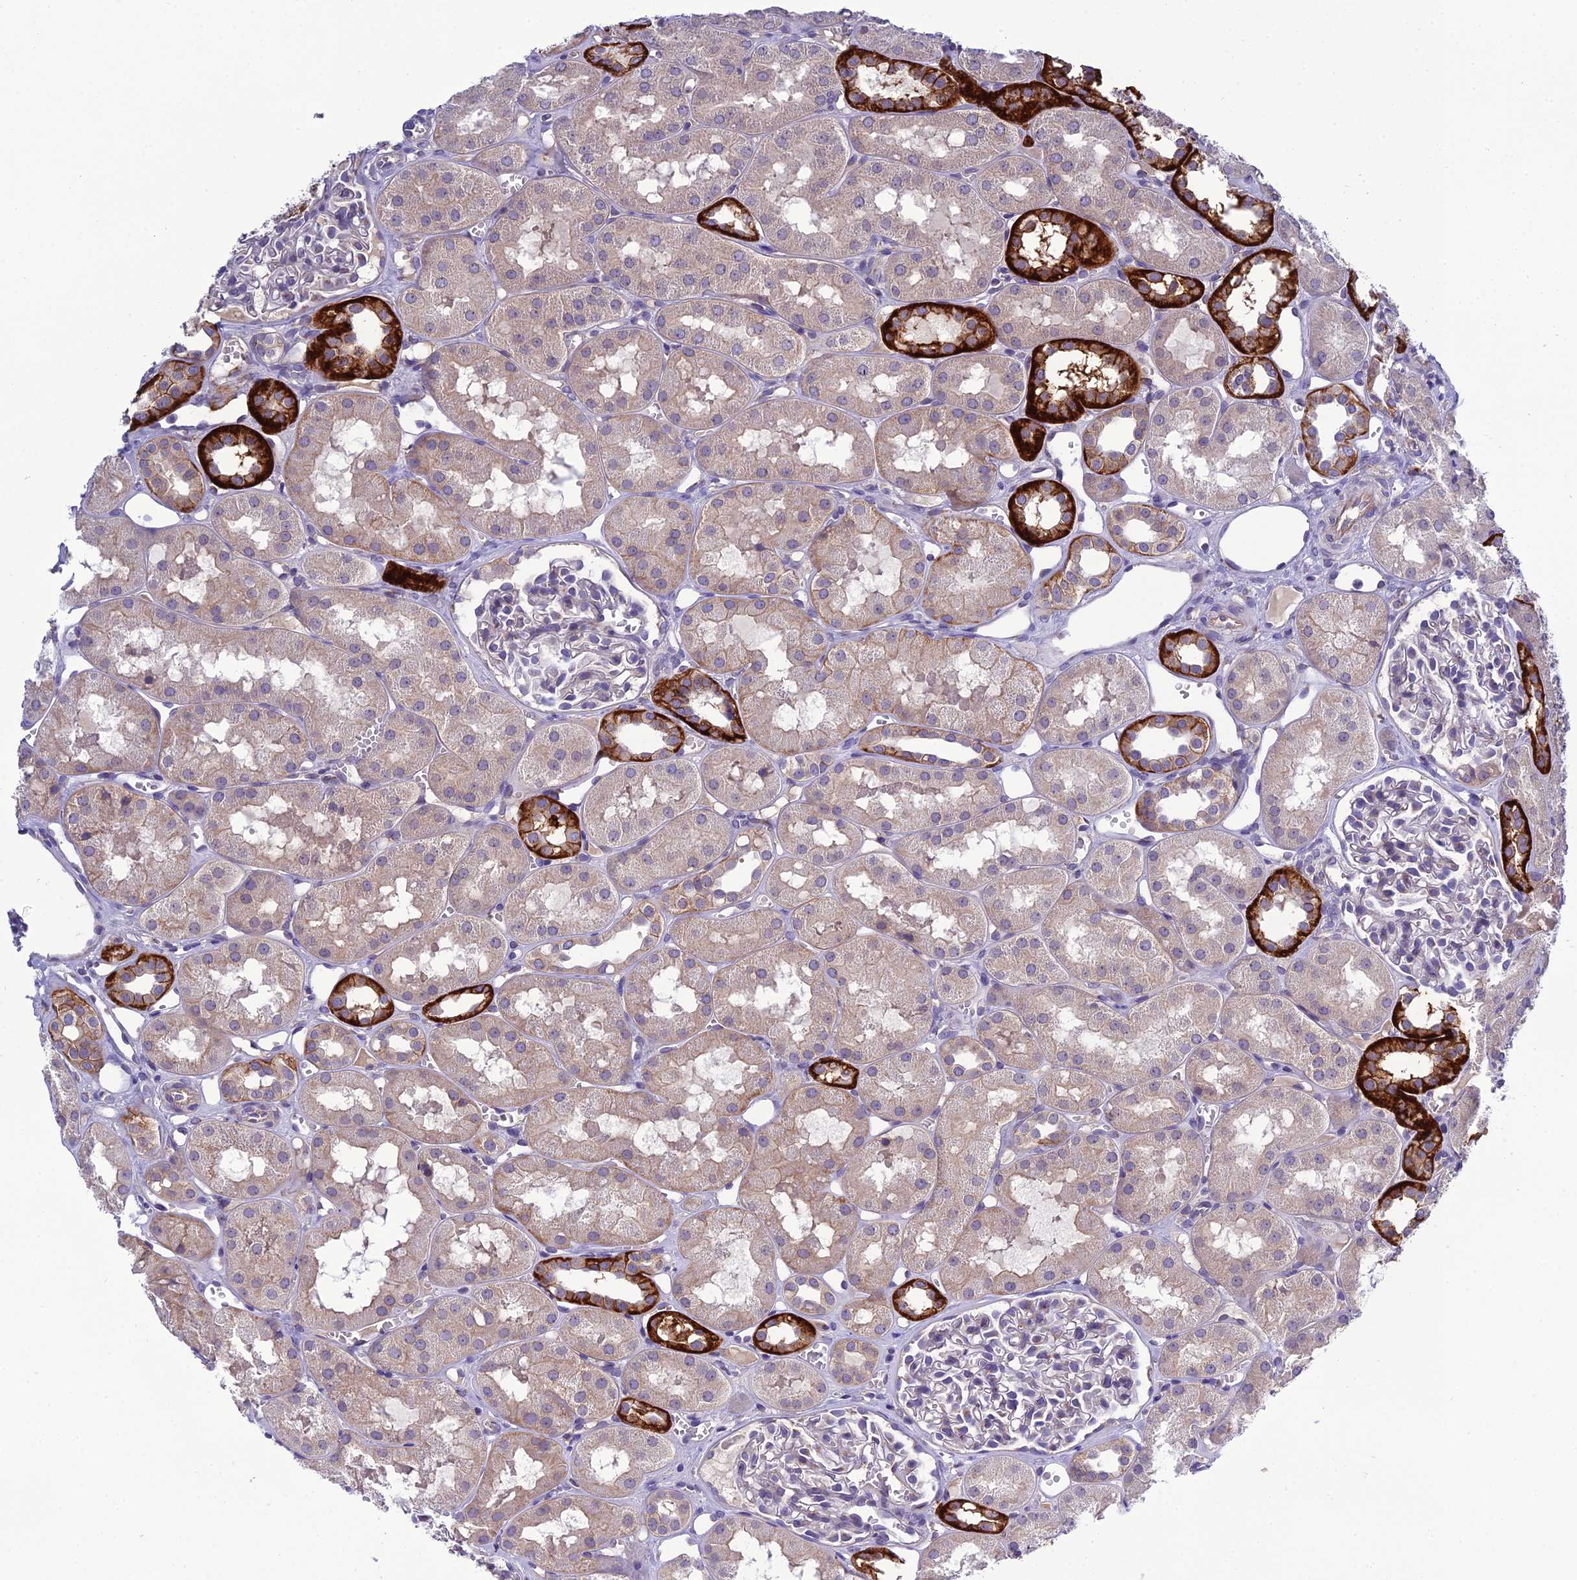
{"staining": {"intensity": "negative", "quantity": "none", "location": "none"}, "tissue": "kidney", "cell_type": "Cells in glomeruli", "image_type": "normal", "snomed": [{"axis": "morphology", "description": "Normal tissue, NOS"}, {"axis": "topography", "description": "Kidney"}], "caption": "Immunohistochemistry (IHC) of normal kidney exhibits no expression in cells in glomeruli. The staining was performed using DAB (3,3'-diaminobenzidine) to visualize the protein expression in brown, while the nuclei were stained in blue with hematoxylin (Magnification: 20x).", "gene": "GOLPH3", "patient": {"sex": "male", "age": 16}}